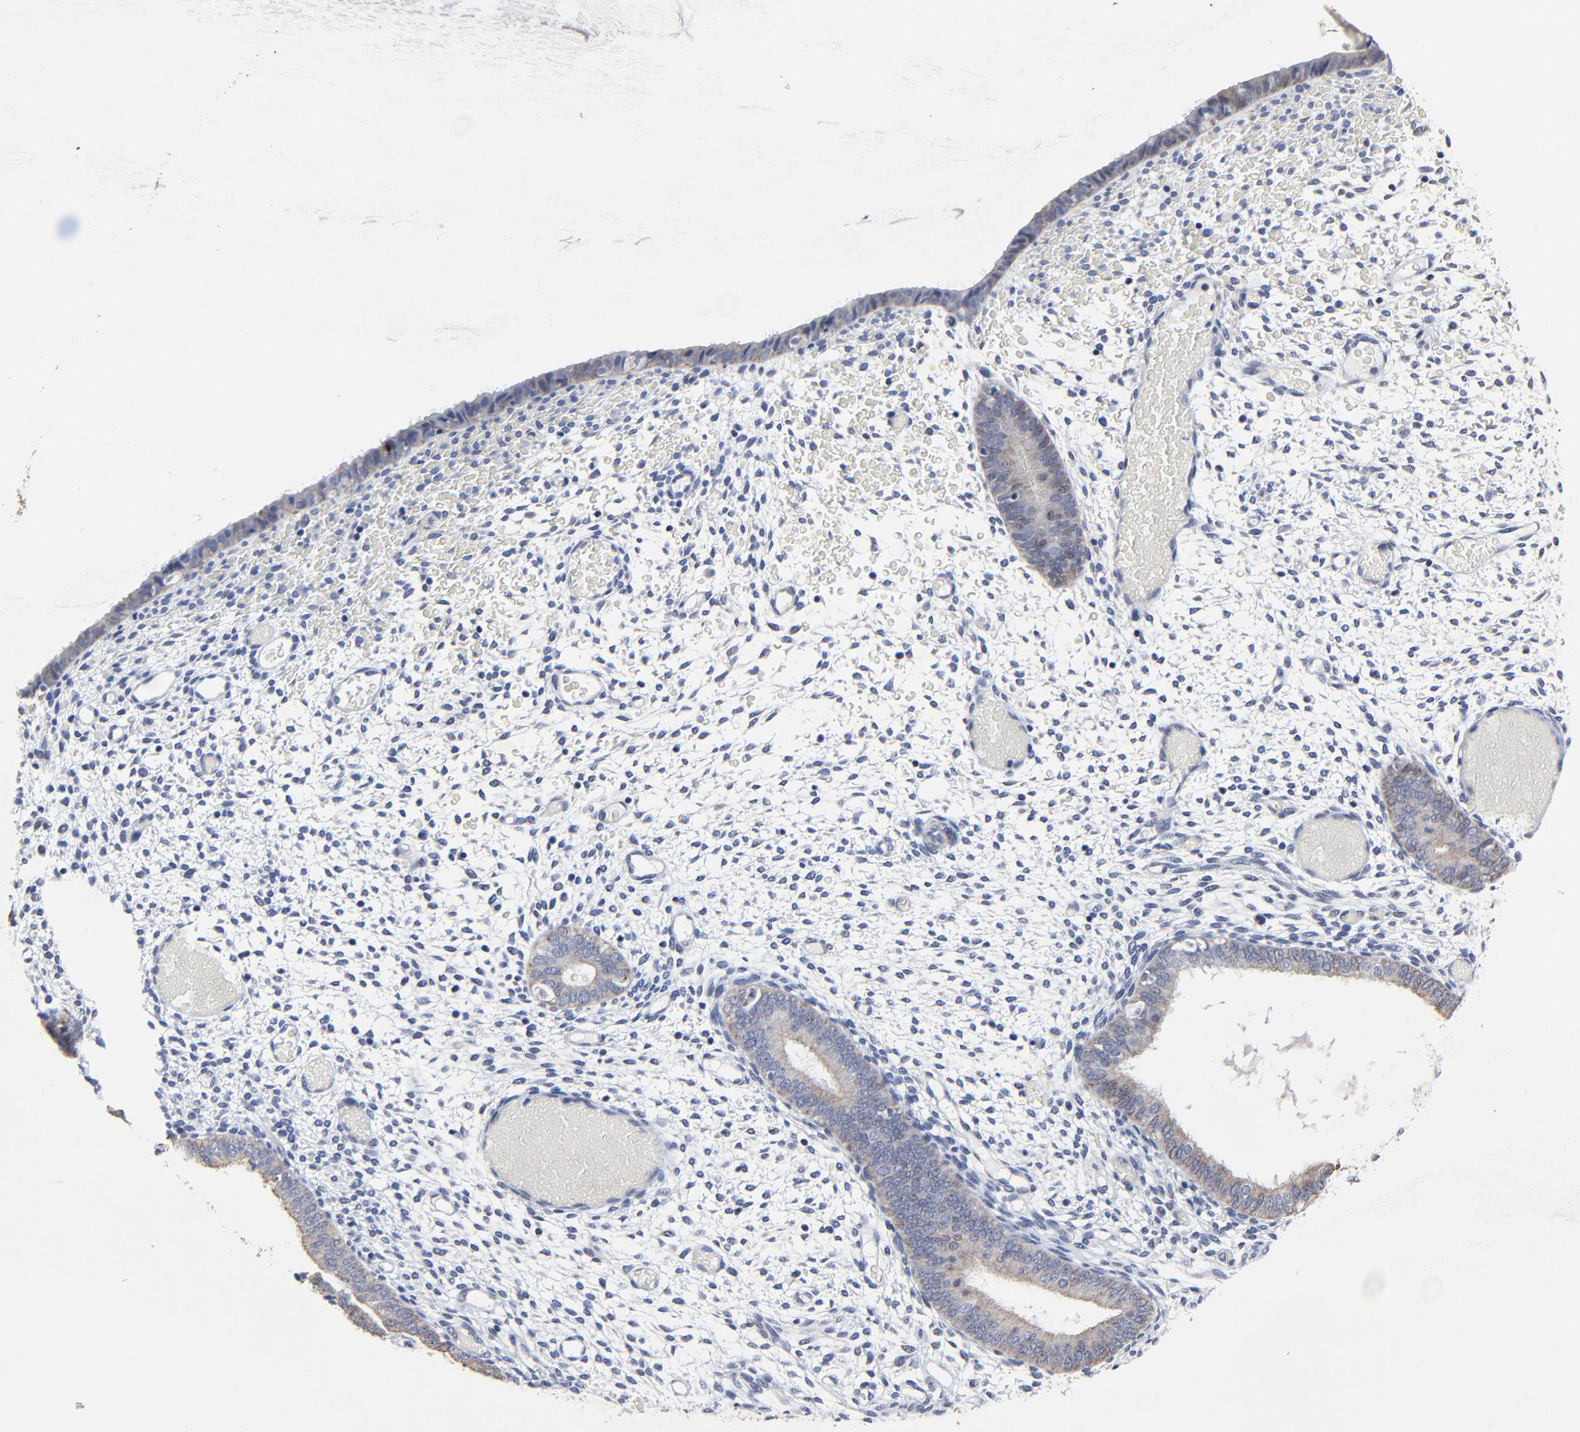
{"staining": {"intensity": "negative", "quantity": "none", "location": "none"}, "tissue": "endometrium", "cell_type": "Cells in endometrial stroma", "image_type": "normal", "snomed": [{"axis": "morphology", "description": "Normal tissue, NOS"}, {"axis": "topography", "description": "Endometrium"}], "caption": "Immunohistochemical staining of normal endometrium demonstrates no significant staining in cells in endometrial stroma. (Immunohistochemistry (ihc), brightfield microscopy, high magnification).", "gene": "LNX1", "patient": {"sex": "female", "age": 42}}